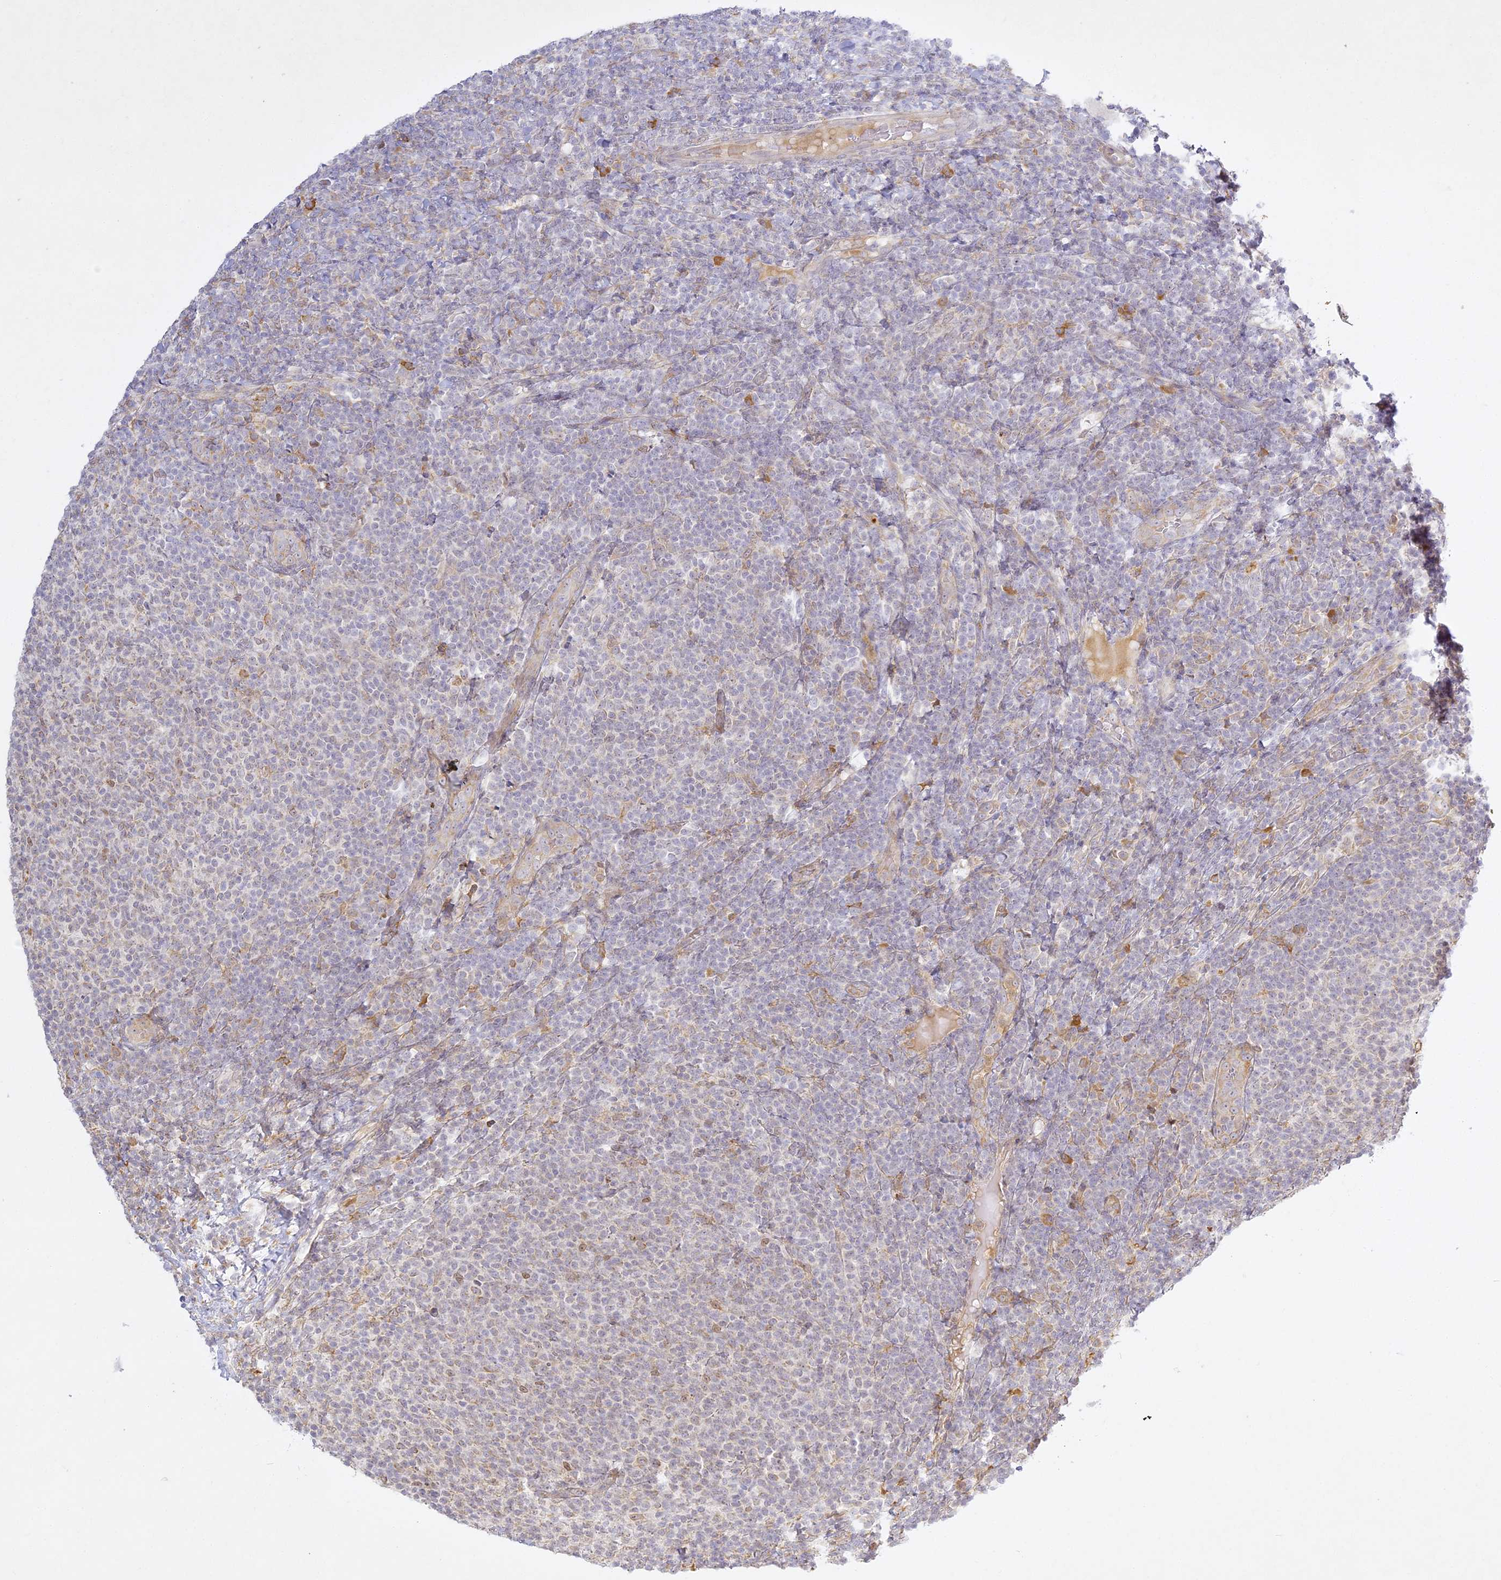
{"staining": {"intensity": "negative", "quantity": "none", "location": "none"}, "tissue": "lymphoma", "cell_type": "Tumor cells", "image_type": "cancer", "snomed": [{"axis": "morphology", "description": "Malignant lymphoma, non-Hodgkin's type, Low grade"}, {"axis": "topography", "description": "Lymph node"}], "caption": "This is an IHC histopathology image of malignant lymphoma, non-Hodgkin's type (low-grade). There is no positivity in tumor cells.", "gene": "SLC30A5", "patient": {"sex": "male", "age": 66}}